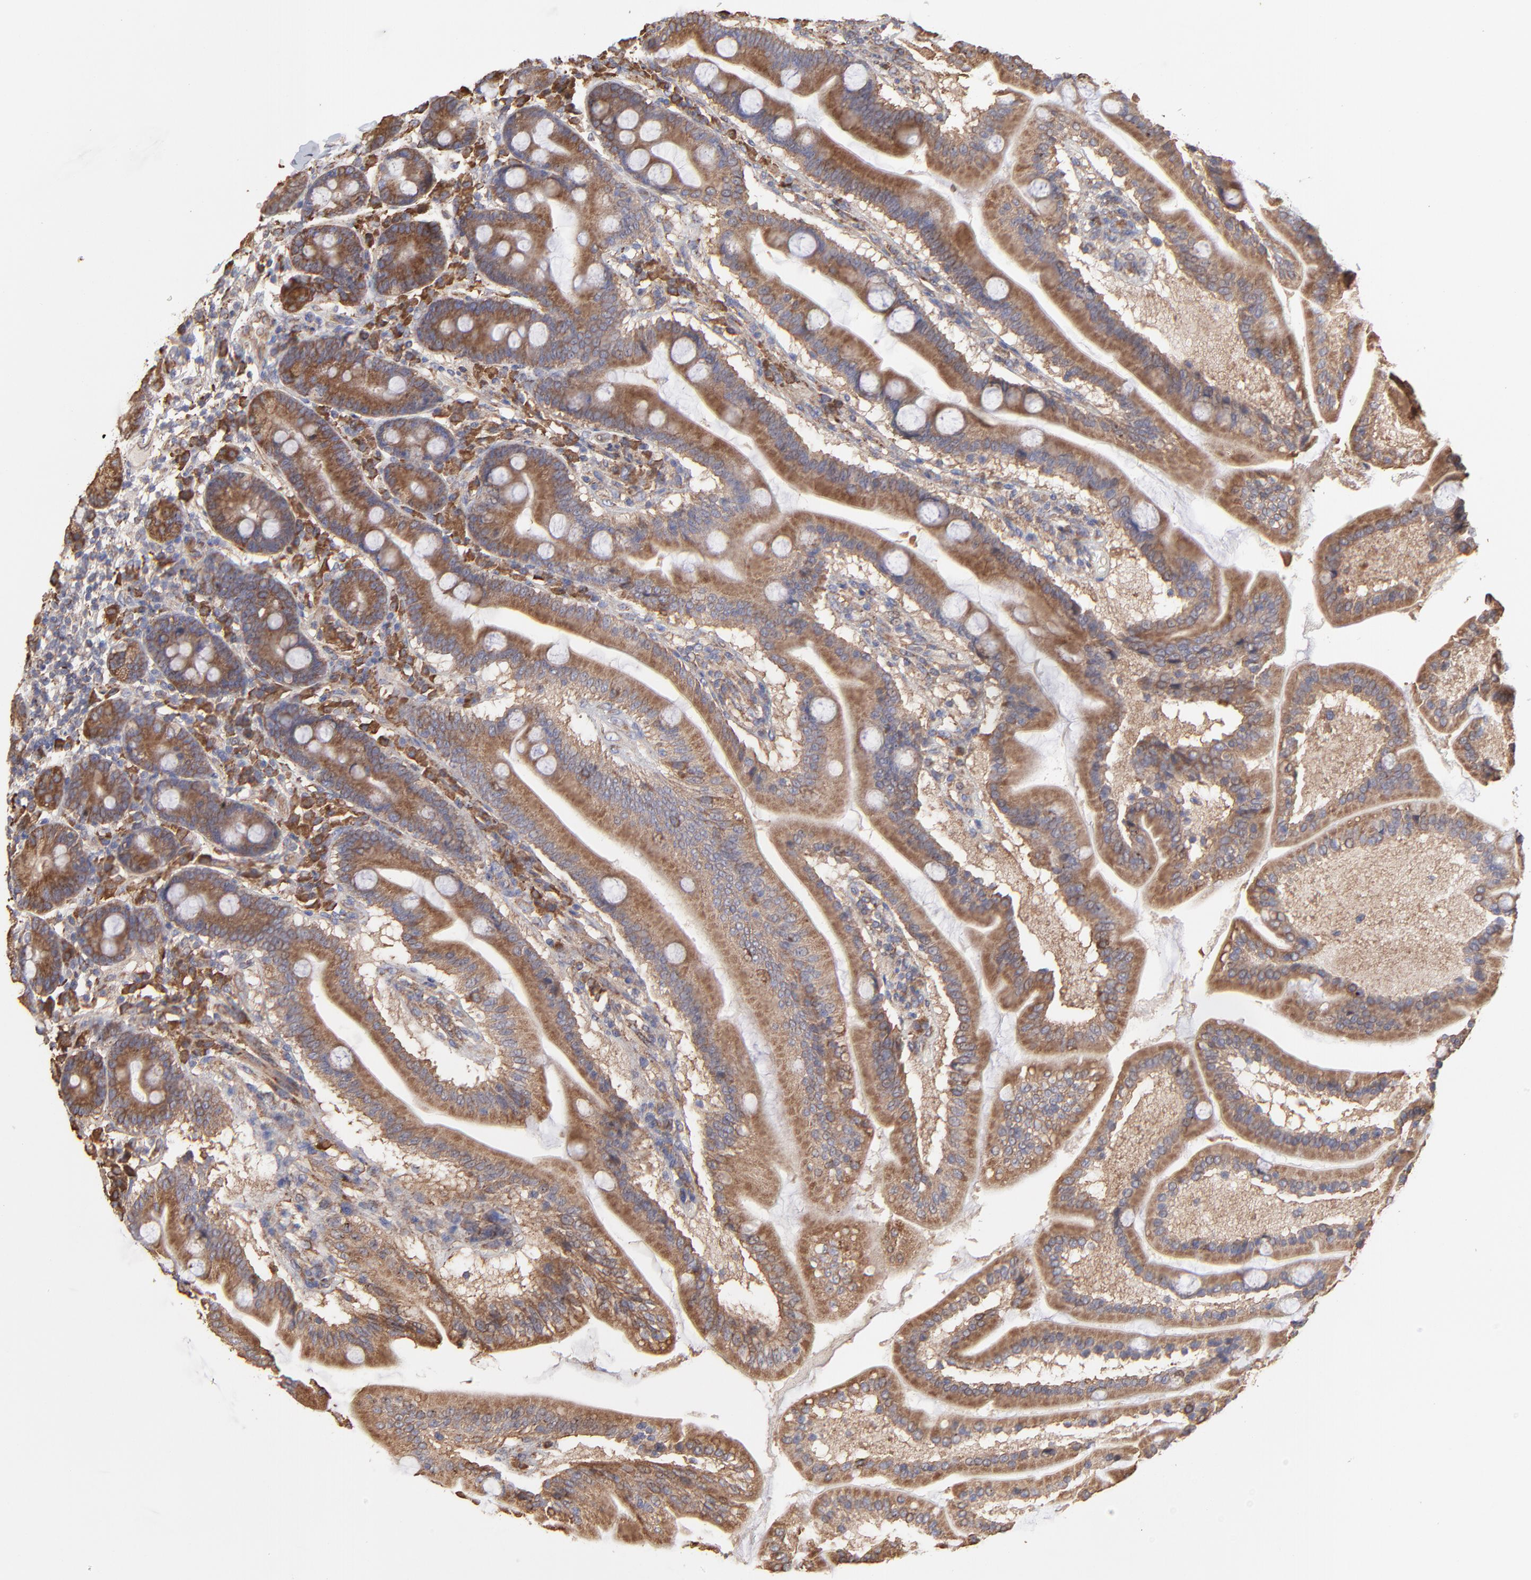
{"staining": {"intensity": "strong", "quantity": ">75%", "location": "cytoplasmic/membranous"}, "tissue": "duodenum", "cell_type": "Glandular cells", "image_type": "normal", "snomed": [{"axis": "morphology", "description": "Normal tissue, NOS"}, {"axis": "topography", "description": "Duodenum"}], "caption": "This photomicrograph displays normal duodenum stained with immunohistochemistry (IHC) to label a protein in brown. The cytoplasmic/membranous of glandular cells show strong positivity for the protein. Nuclei are counter-stained blue.", "gene": "PFKM", "patient": {"sex": "female", "age": 64}}